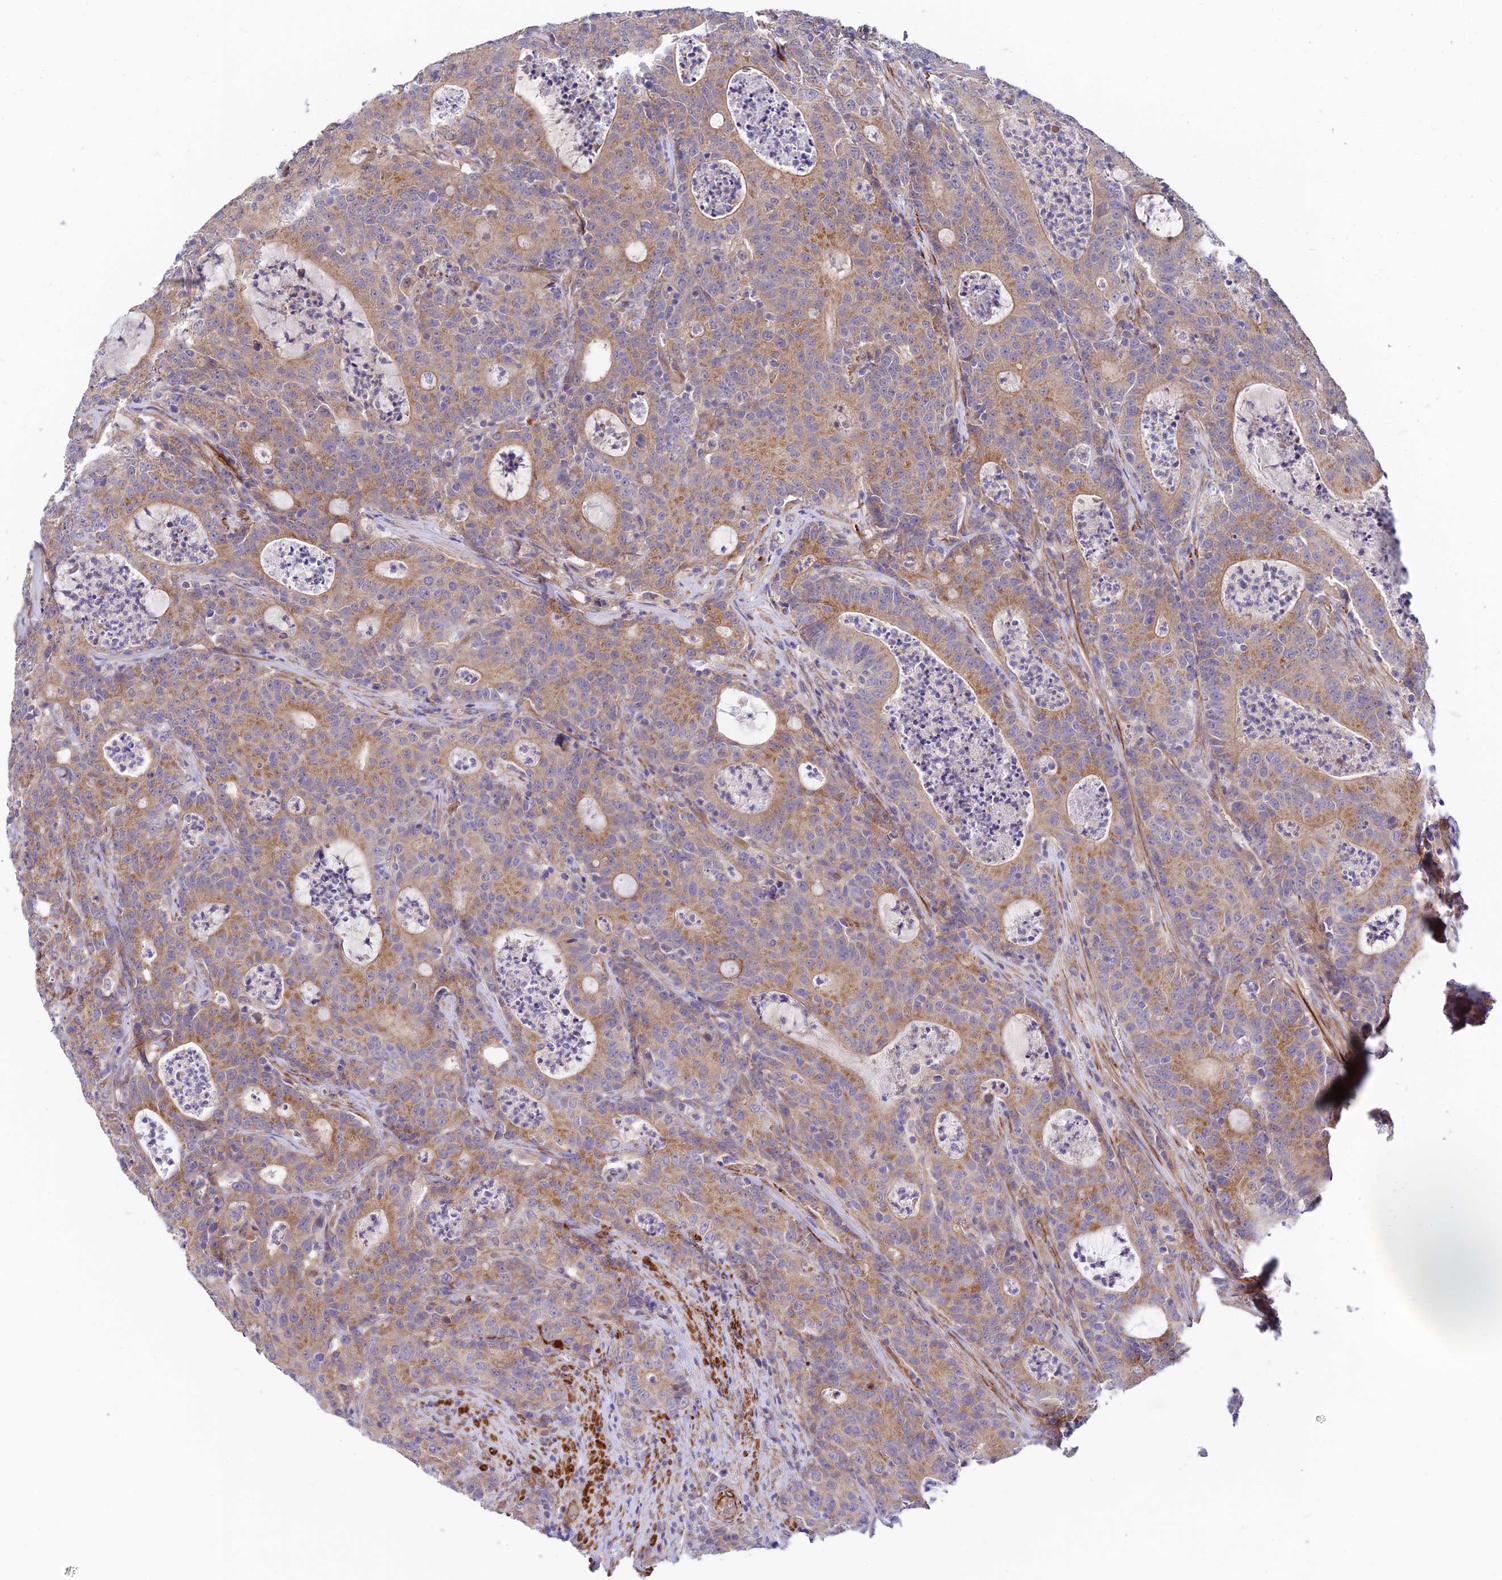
{"staining": {"intensity": "moderate", "quantity": ">75%", "location": "cytoplasmic/membranous"}, "tissue": "colorectal cancer", "cell_type": "Tumor cells", "image_type": "cancer", "snomed": [{"axis": "morphology", "description": "Adenocarcinoma, NOS"}, {"axis": "topography", "description": "Colon"}], "caption": "Brown immunohistochemical staining in colorectal adenocarcinoma demonstrates moderate cytoplasmic/membranous staining in about >75% of tumor cells. The staining was performed using DAB, with brown indicating positive protein expression. Nuclei are stained blue with hematoxylin.", "gene": "ANKRD50", "patient": {"sex": "male", "age": 83}}